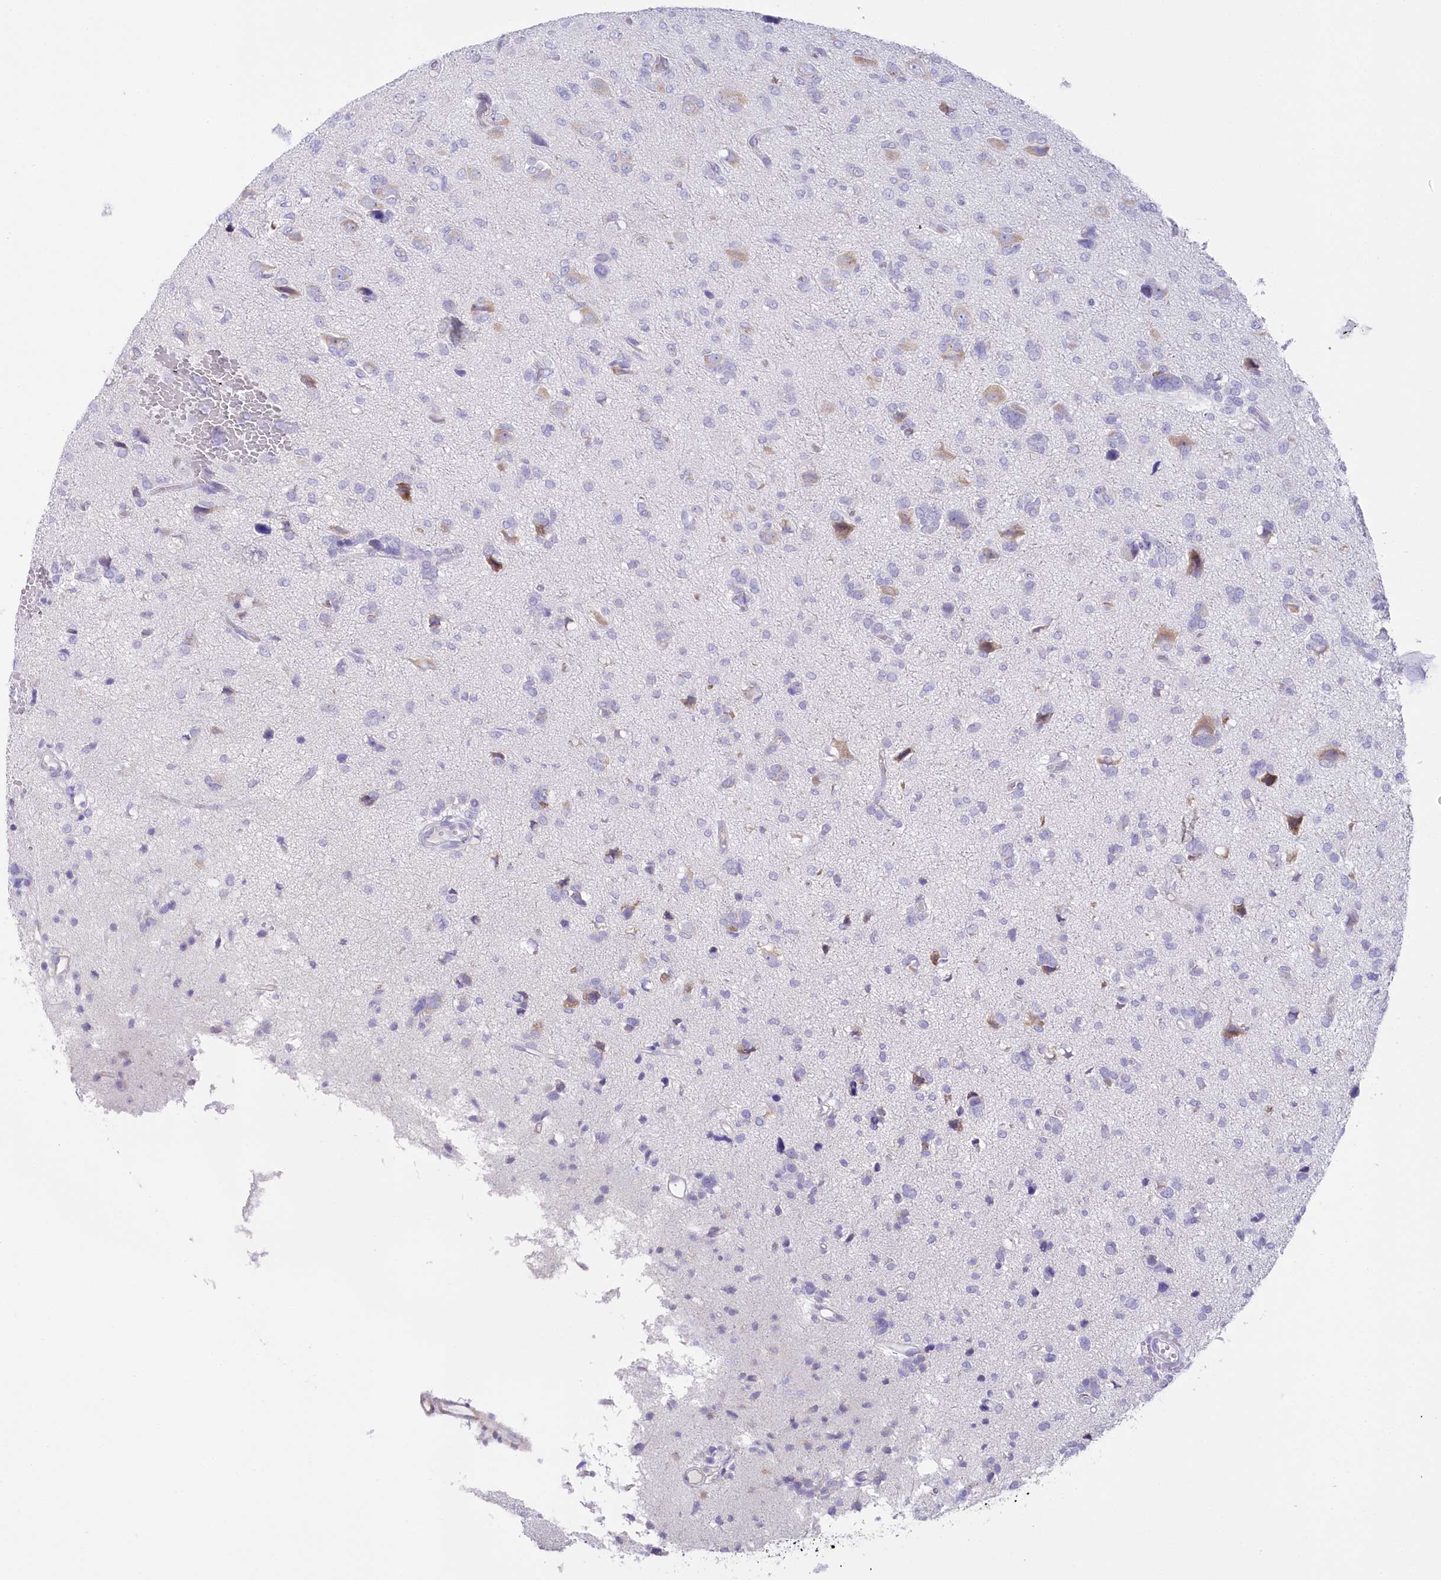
{"staining": {"intensity": "negative", "quantity": "none", "location": "none"}, "tissue": "glioma", "cell_type": "Tumor cells", "image_type": "cancer", "snomed": [{"axis": "morphology", "description": "Glioma, malignant, High grade"}, {"axis": "topography", "description": "Brain"}], "caption": "Malignant high-grade glioma was stained to show a protein in brown. There is no significant staining in tumor cells.", "gene": "CSN3", "patient": {"sex": "female", "age": 59}}